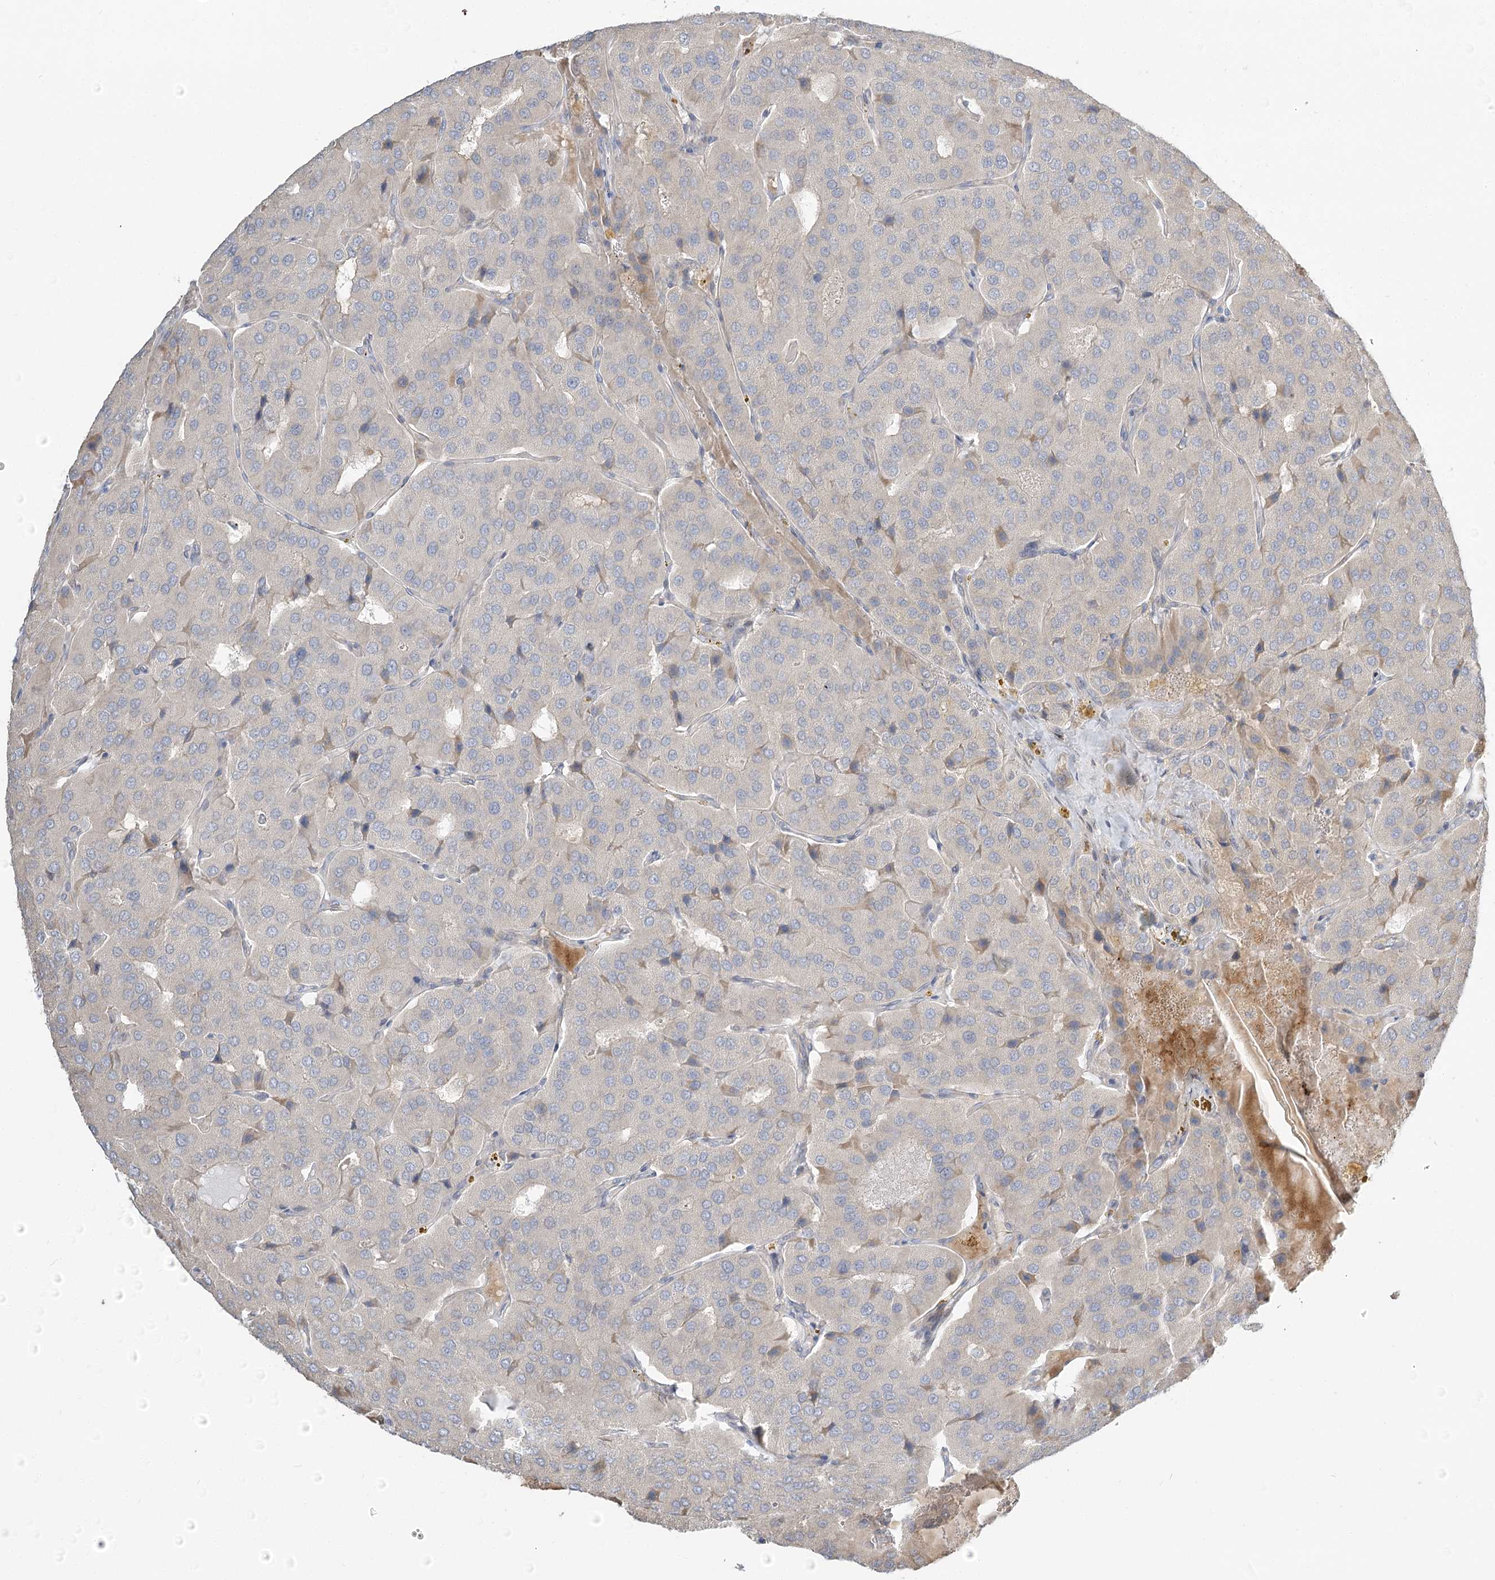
{"staining": {"intensity": "negative", "quantity": "none", "location": "none"}, "tissue": "parathyroid gland", "cell_type": "Glandular cells", "image_type": "normal", "snomed": [{"axis": "morphology", "description": "Normal tissue, NOS"}, {"axis": "morphology", "description": "Adenoma, NOS"}, {"axis": "topography", "description": "Parathyroid gland"}], "caption": "Immunohistochemistry (IHC) micrograph of benign parathyroid gland: parathyroid gland stained with DAB (3,3'-diaminobenzidine) exhibits no significant protein expression in glandular cells.", "gene": "GUCY2C", "patient": {"sex": "female", "age": 86}}